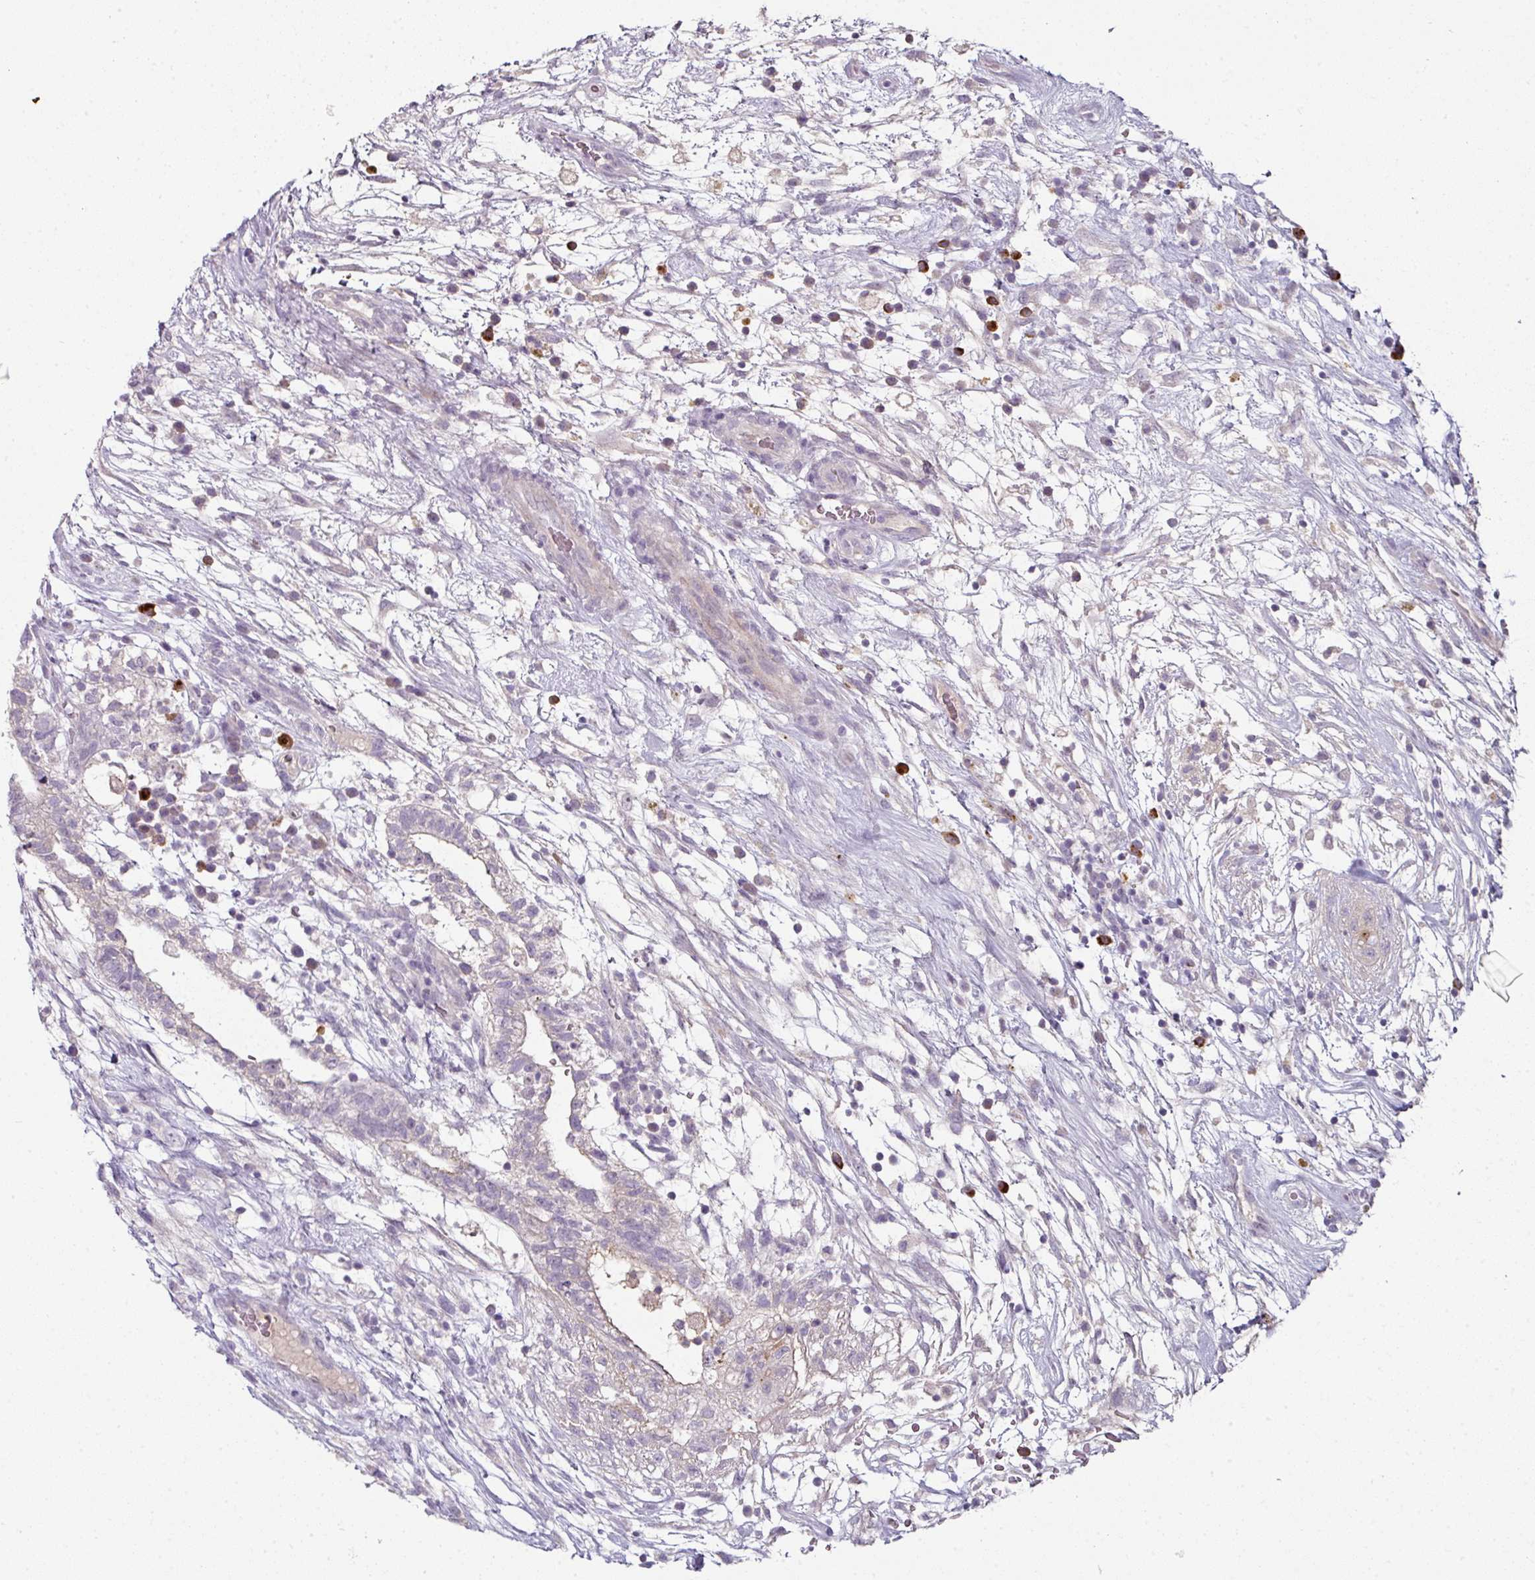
{"staining": {"intensity": "negative", "quantity": "none", "location": "none"}, "tissue": "testis cancer", "cell_type": "Tumor cells", "image_type": "cancer", "snomed": [{"axis": "morphology", "description": "Carcinoma, Embryonal, NOS"}, {"axis": "topography", "description": "Testis"}], "caption": "Tumor cells show no significant positivity in testis cancer. (DAB IHC, high magnification).", "gene": "FHAD1", "patient": {"sex": "male", "age": 32}}